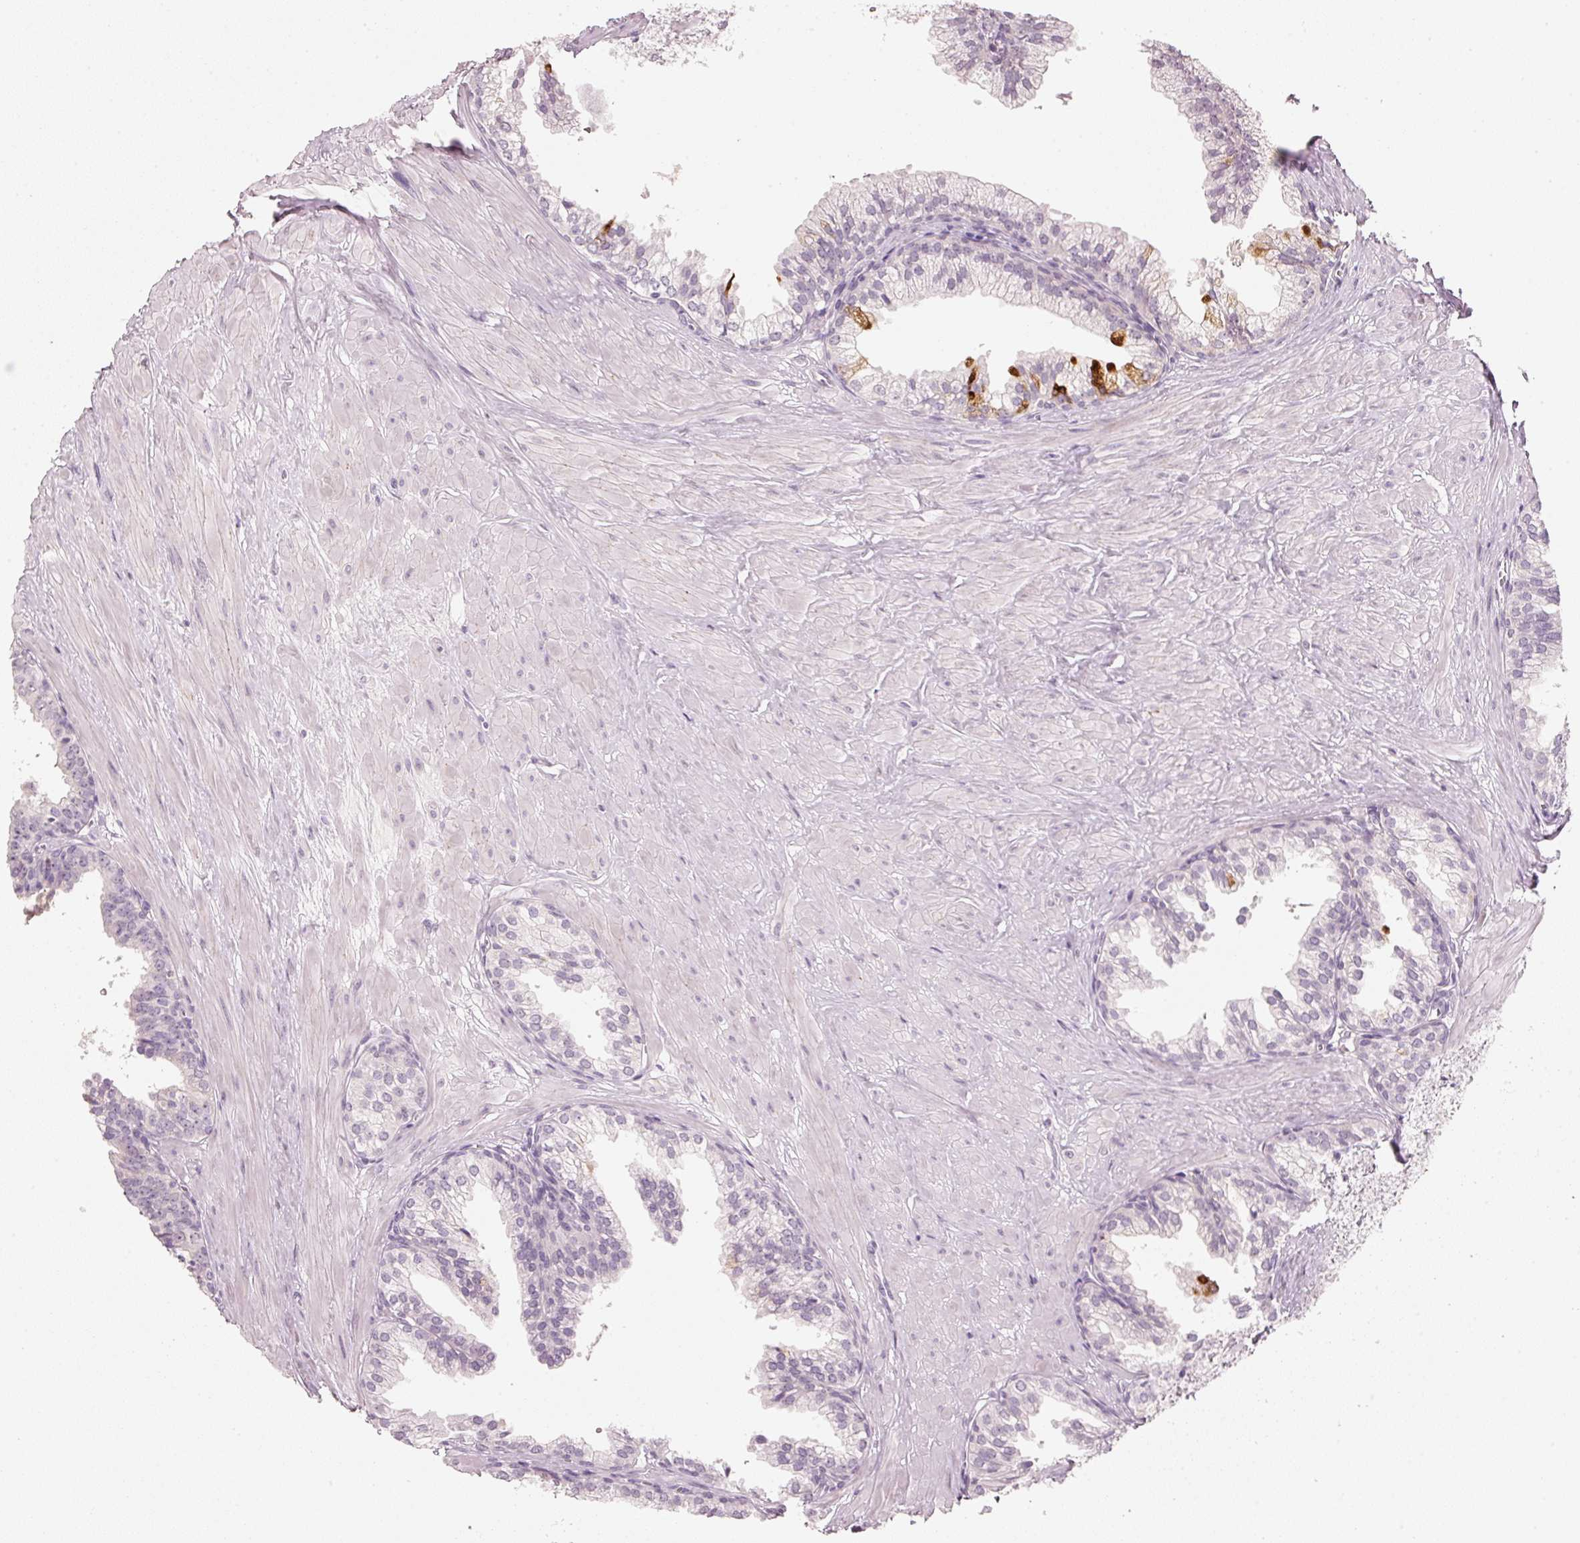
{"staining": {"intensity": "strong", "quantity": "<25%", "location": "cytoplasmic/membranous"}, "tissue": "prostate", "cell_type": "Glandular cells", "image_type": "normal", "snomed": [{"axis": "morphology", "description": "Normal tissue, NOS"}, {"axis": "topography", "description": "Prostate"}, {"axis": "topography", "description": "Peripheral nerve tissue"}], "caption": "Immunohistochemistry (IHC) of unremarkable human prostate shows medium levels of strong cytoplasmic/membranous expression in about <25% of glandular cells.", "gene": "STEAP1", "patient": {"sex": "male", "age": 55}}